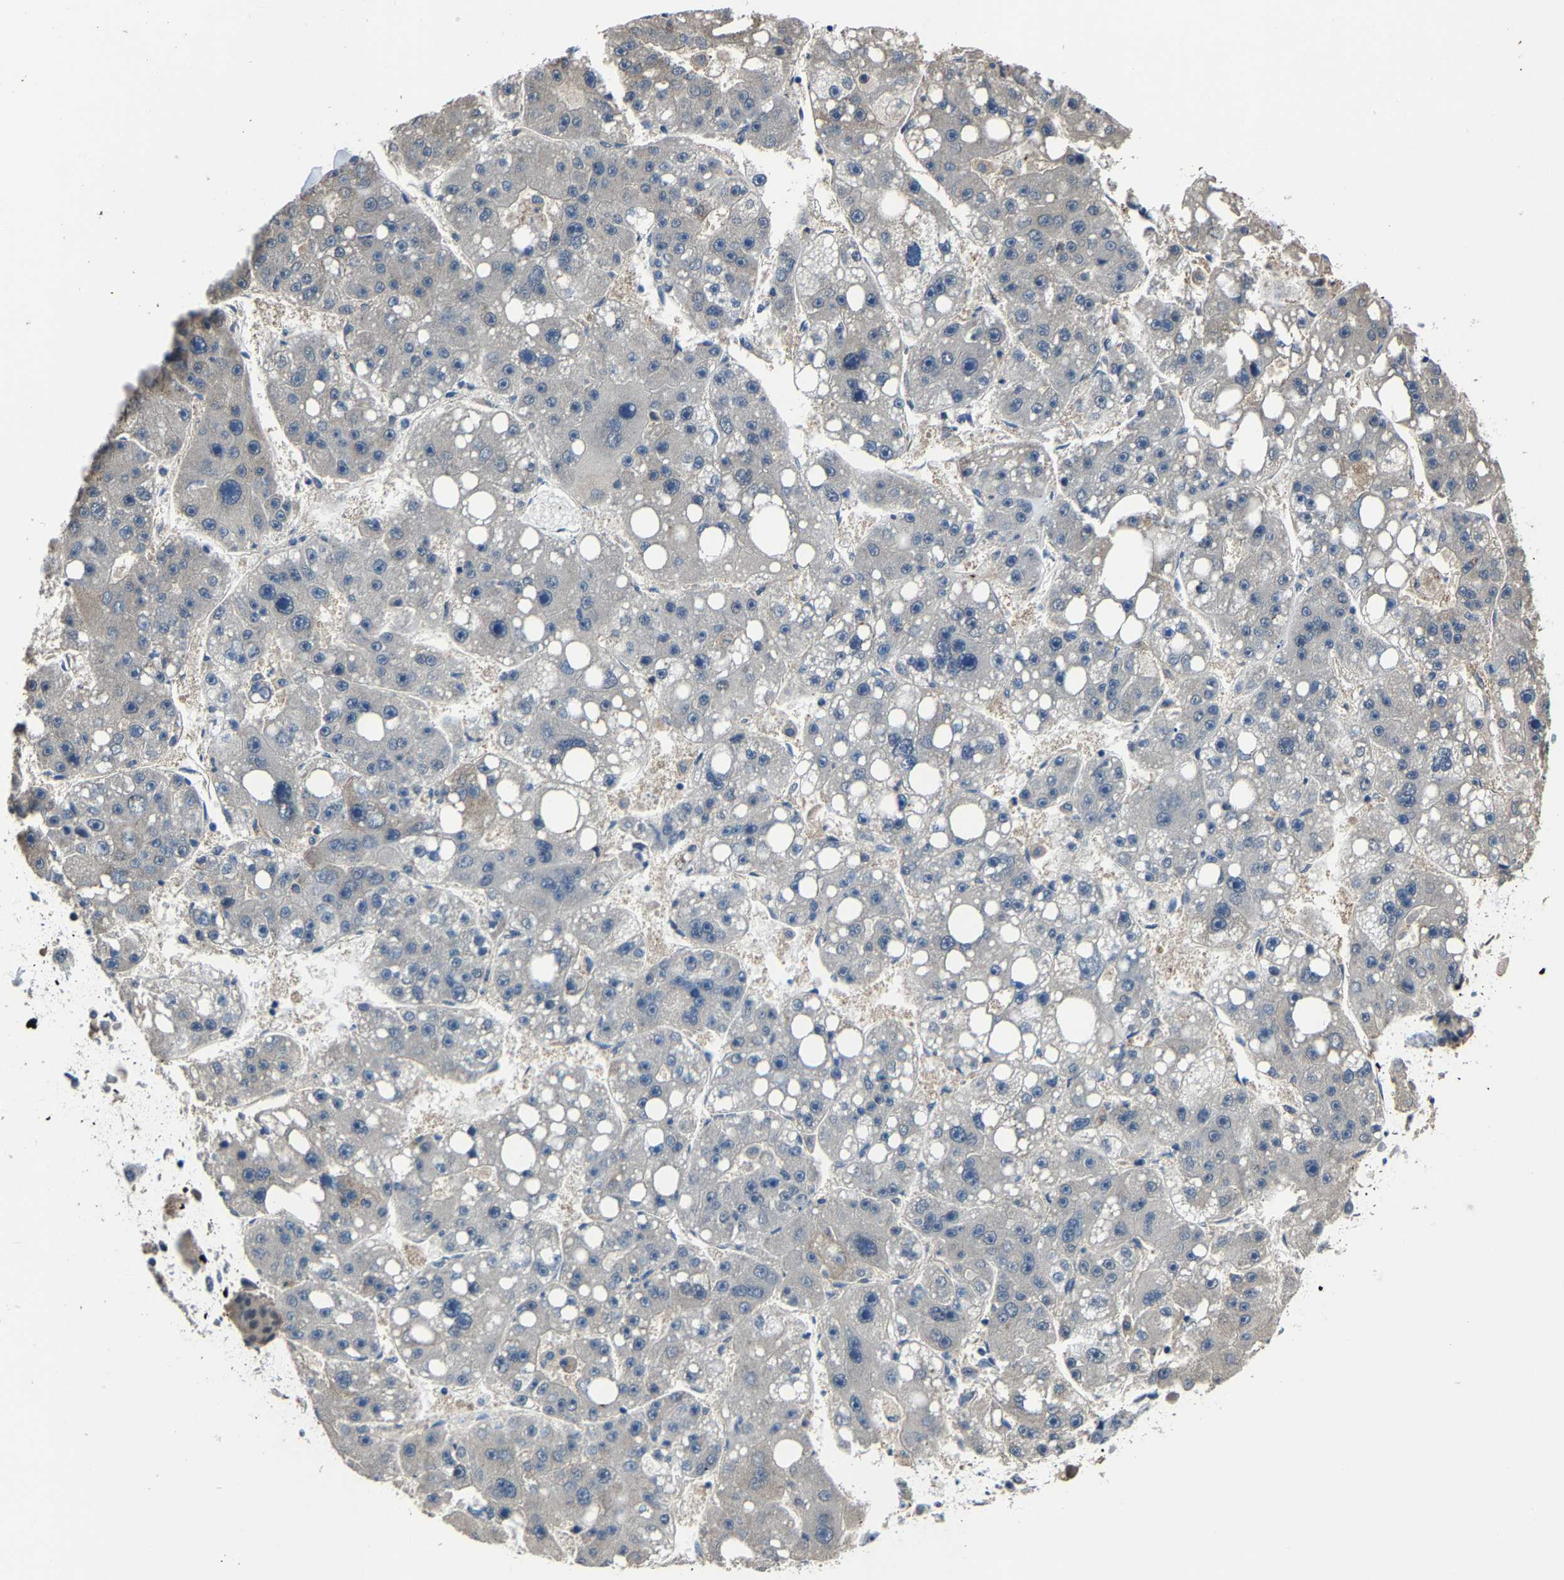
{"staining": {"intensity": "negative", "quantity": "none", "location": "none"}, "tissue": "liver cancer", "cell_type": "Tumor cells", "image_type": "cancer", "snomed": [{"axis": "morphology", "description": "Cholangiocarcinoma"}, {"axis": "topography", "description": "Liver"}], "caption": "Tumor cells are negative for protein expression in human liver cholangiocarcinoma.", "gene": "STRBP", "patient": {"sex": "male", "age": 50}}